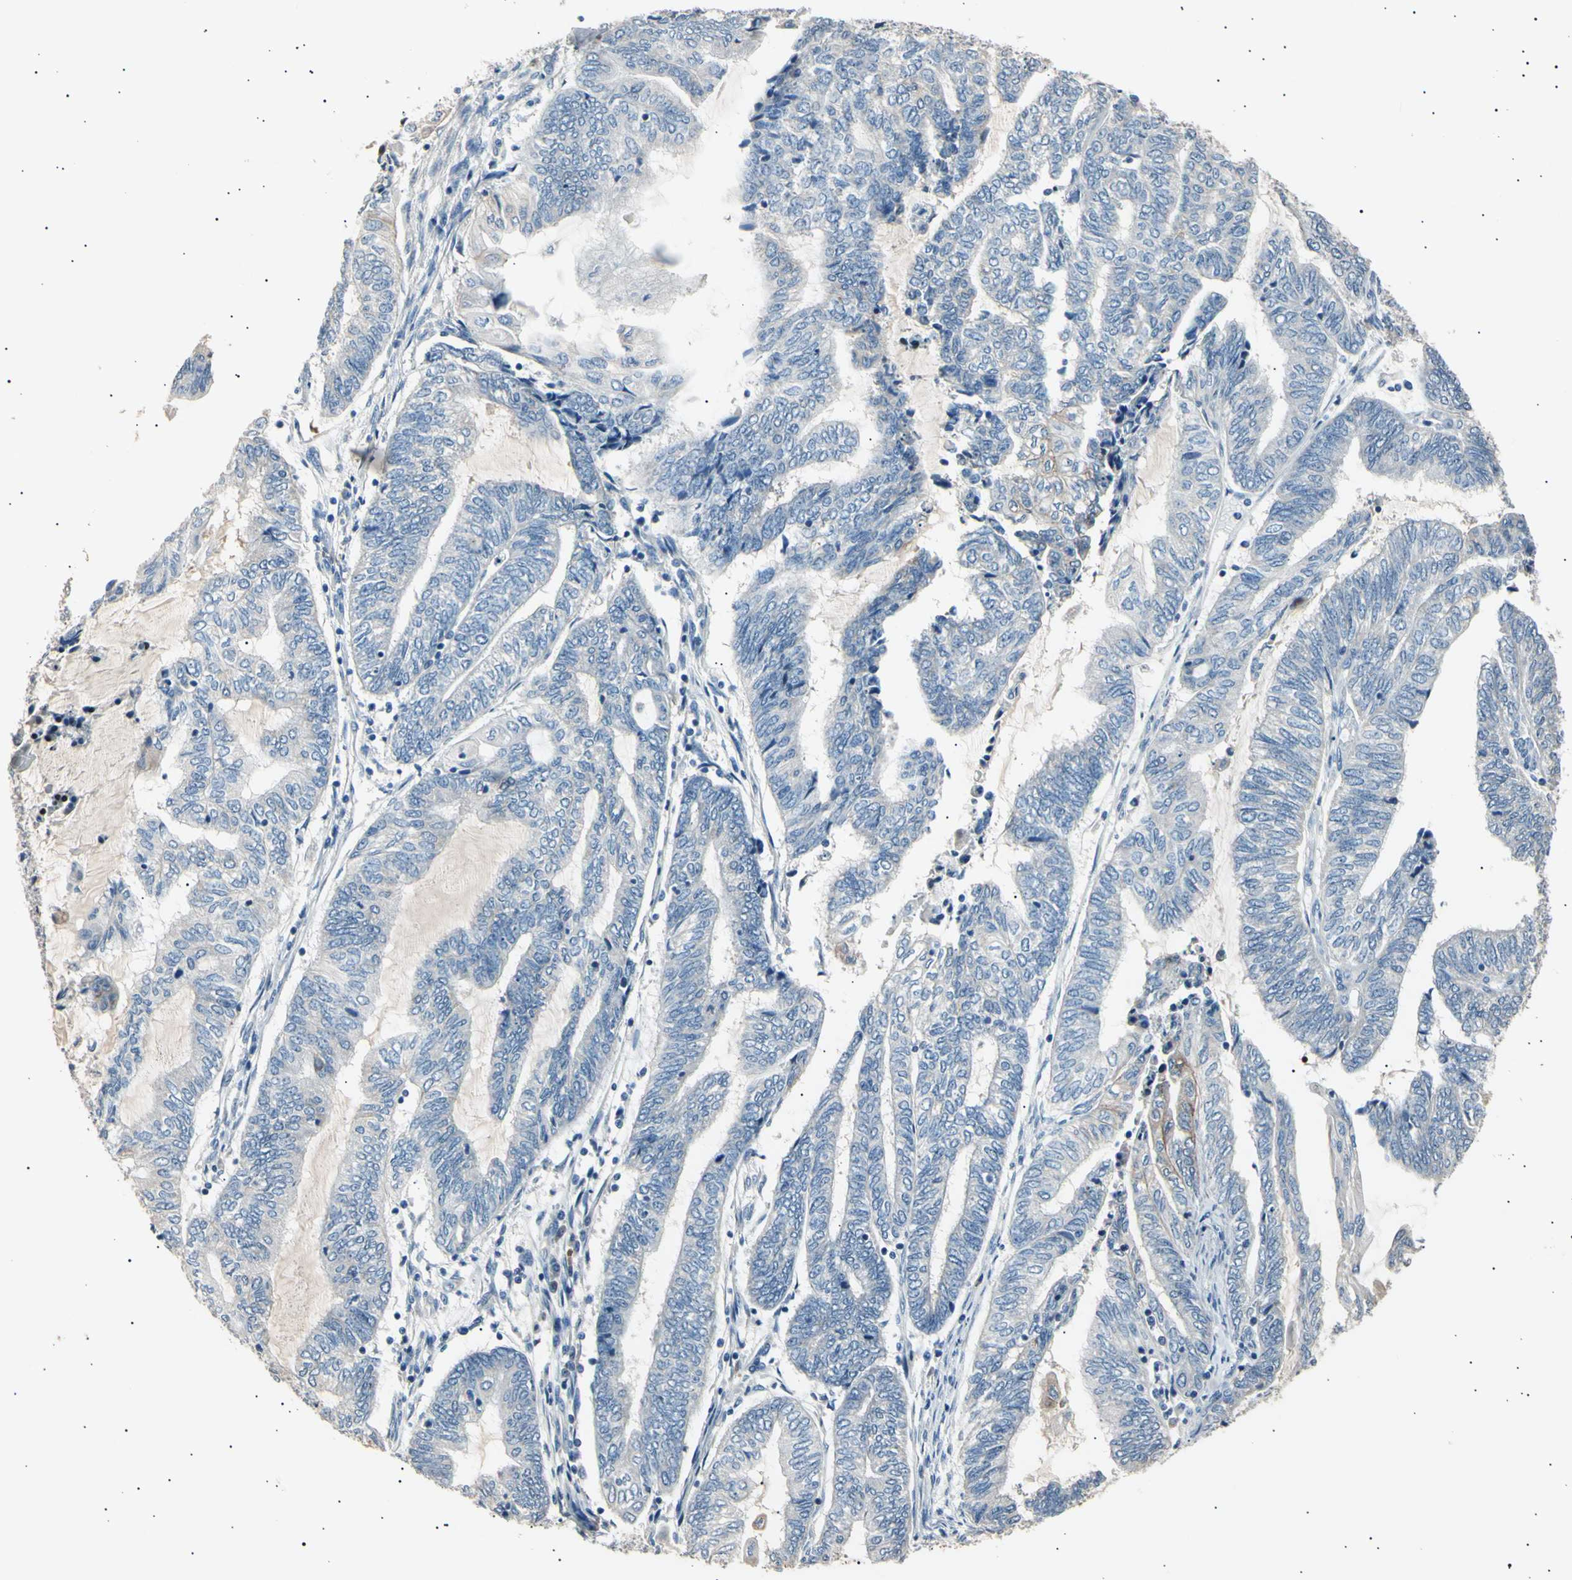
{"staining": {"intensity": "negative", "quantity": "none", "location": "none"}, "tissue": "endometrial cancer", "cell_type": "Tumor cells", "image_type": "cancer", "snomed": [{"axis": "morphology", "description": "Adenocarcinoma, NOS"}, {"axis": "topography", "description": "Uterus"}, {"axis": "topography", "description": "Endometrium"}], "caption": "IHC micrograph of human endometrial cancer (adenocarcinoma) stained for a protein (brown), which demonstrates no staining in tumor cells. (Brightfield microscopy of DAB immunohistochemistry at high magnification).", "gene": "LDLR", "patient": {"sex": "female", "age": 70}}